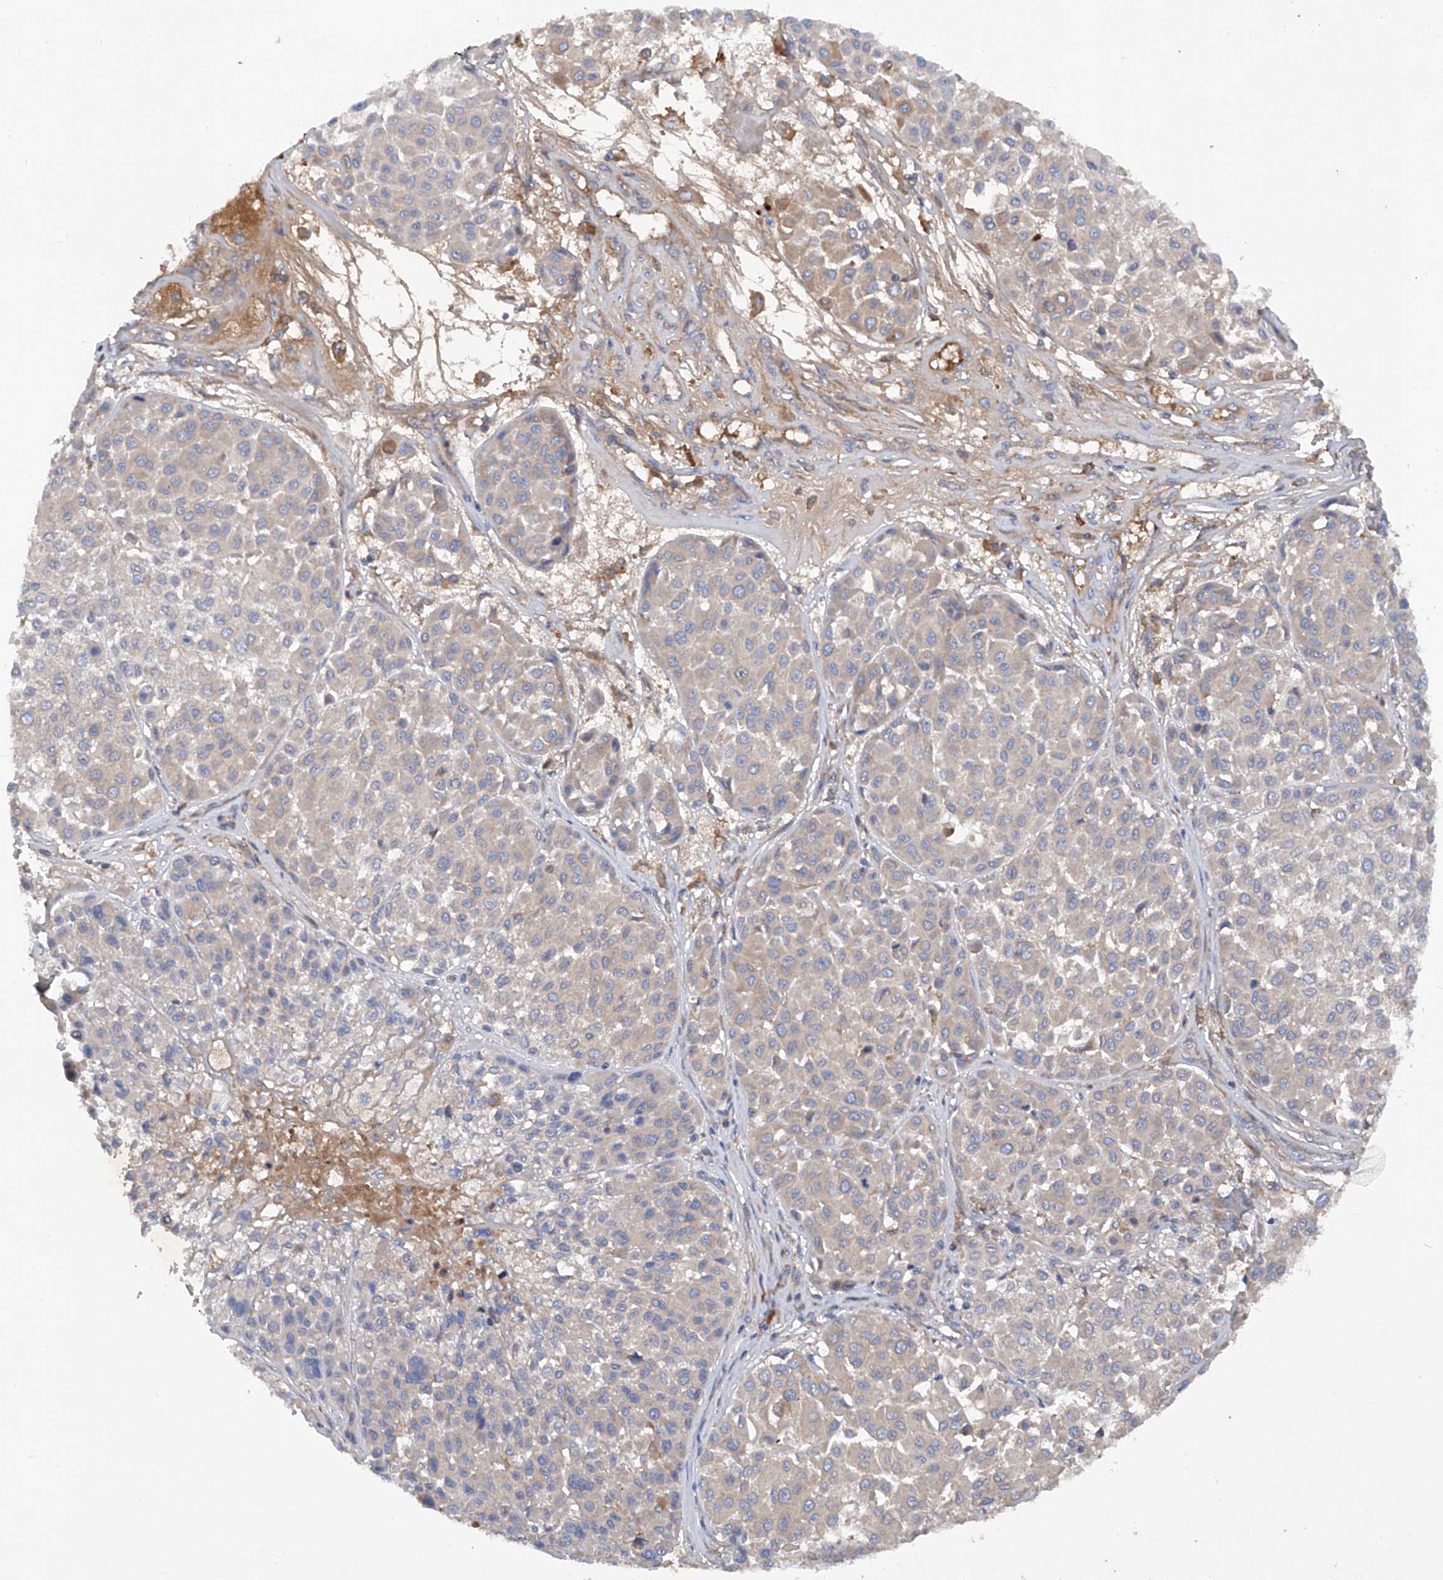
{"staining": {"intensity": "negative", "quantity": "none", "location": "none"}, "tissue": "melanoma", "cell_type": "Tumor cells", "image_type": "cancer", "snomed": [{"axis": "morphology", "description": "Malignant melanoma, Metastatic site"}, {"axis": "topography", "description": "Soft tissue"}], "caption": "Tumor cells show no significant protein expression in malignant melanoma (metastatic site).", "gene": "ASCC3", "patient": {"sex": "male", "age": 41}}